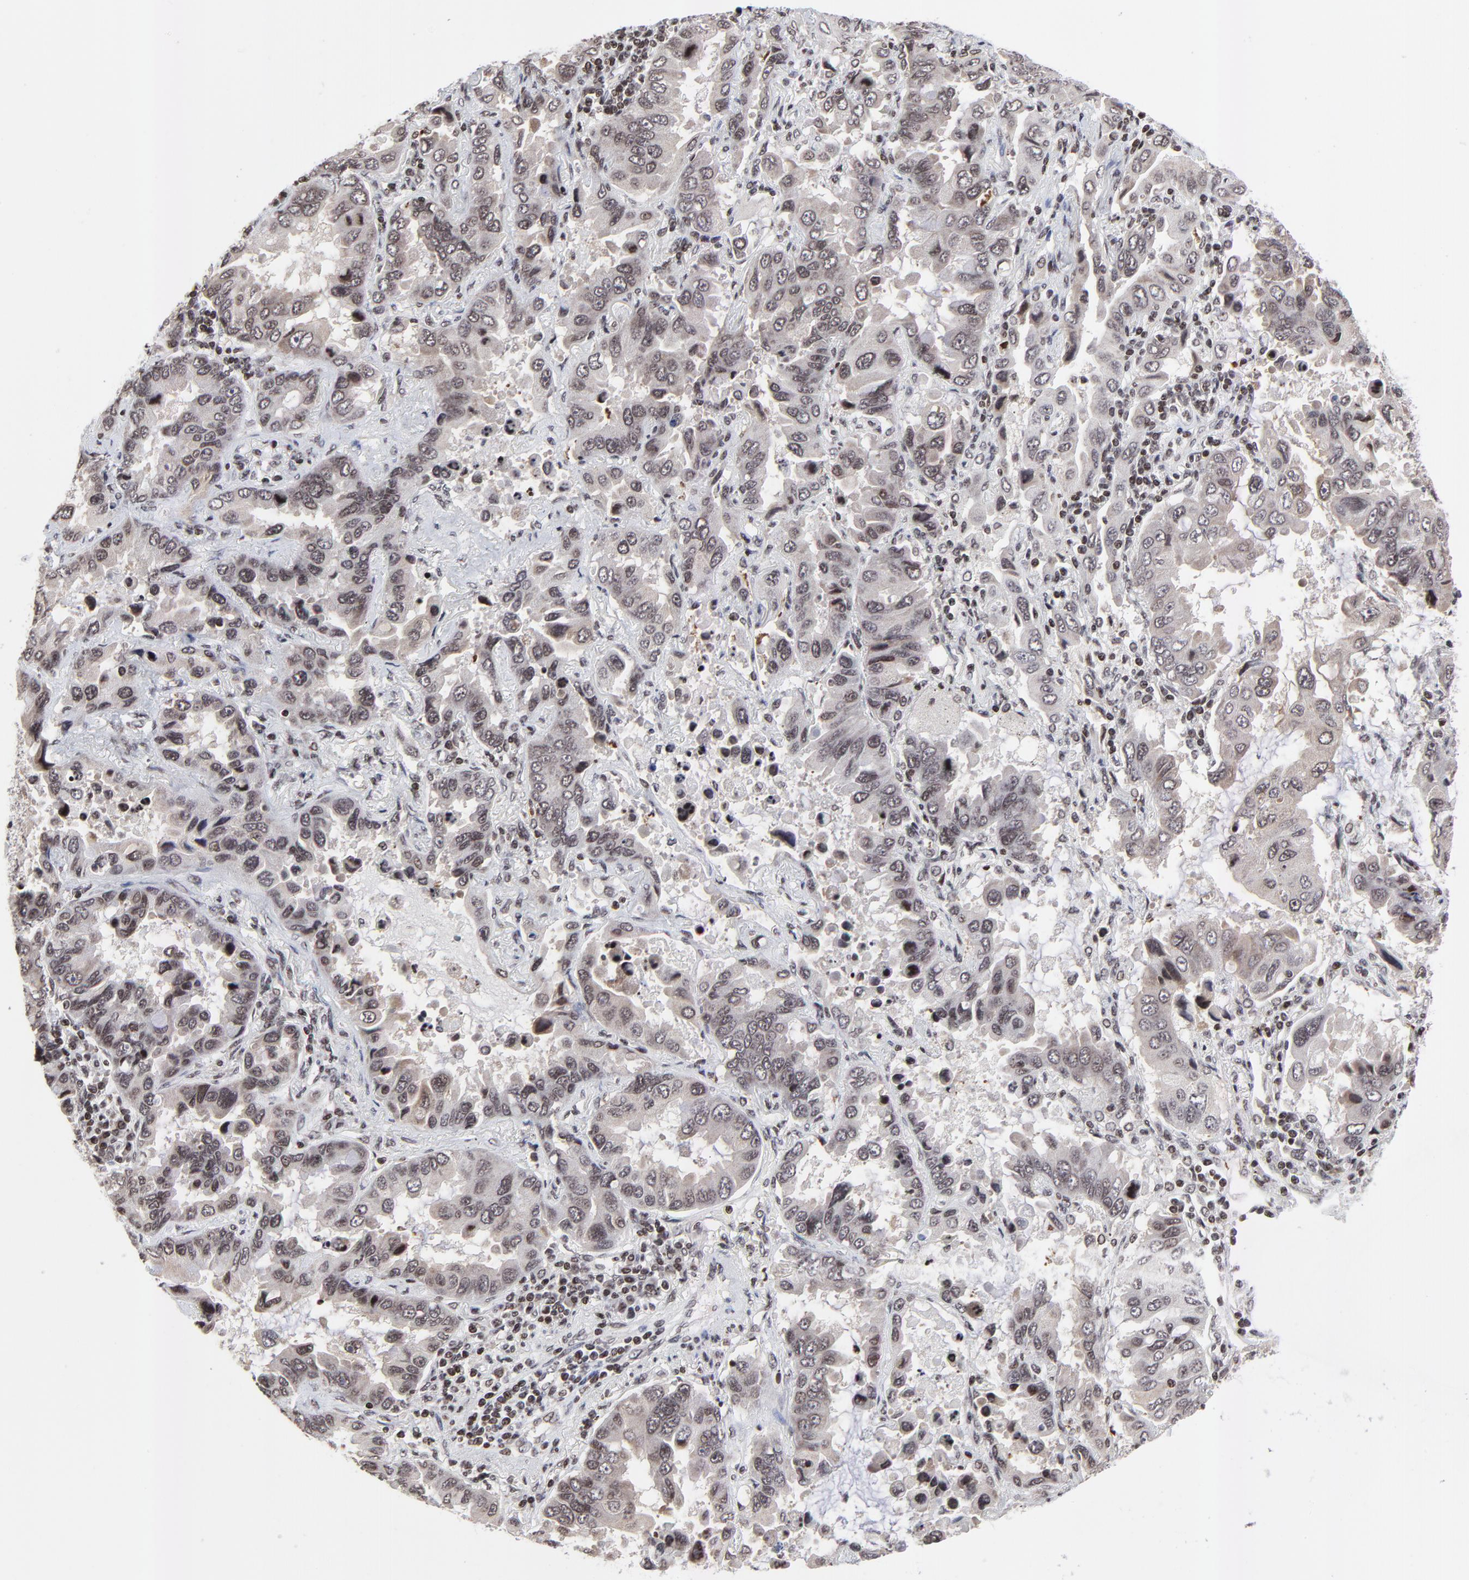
{"staining": {"intensity": "moderate", "quantity": ">75%", "location": "cytoplasmic/membranous,nuclear"}, "tissue": "lung cancer", "cell_type": "Tumor cells", "image_type": "cancer", "snomed": [{"axis": "morphology", "description": "Adenocarcinoma, NOS"}, {"axis": "topography", "description": "Lung"}], "caption": "Lung cancer was stained to show a protein in brown. There is medium levels of moderate cytoplasmic/membranous and nuclear expression in about >75% of tumor cells. The staining was performed using DAB (3,3'-diaminobenzidine) to visualize the protein expression in brown, while the nuclei were stained in blue with hematoxylin (Magnification: 20x).", "gene": "ZNF777", "patient": {"sex": "male", "age": 64}}